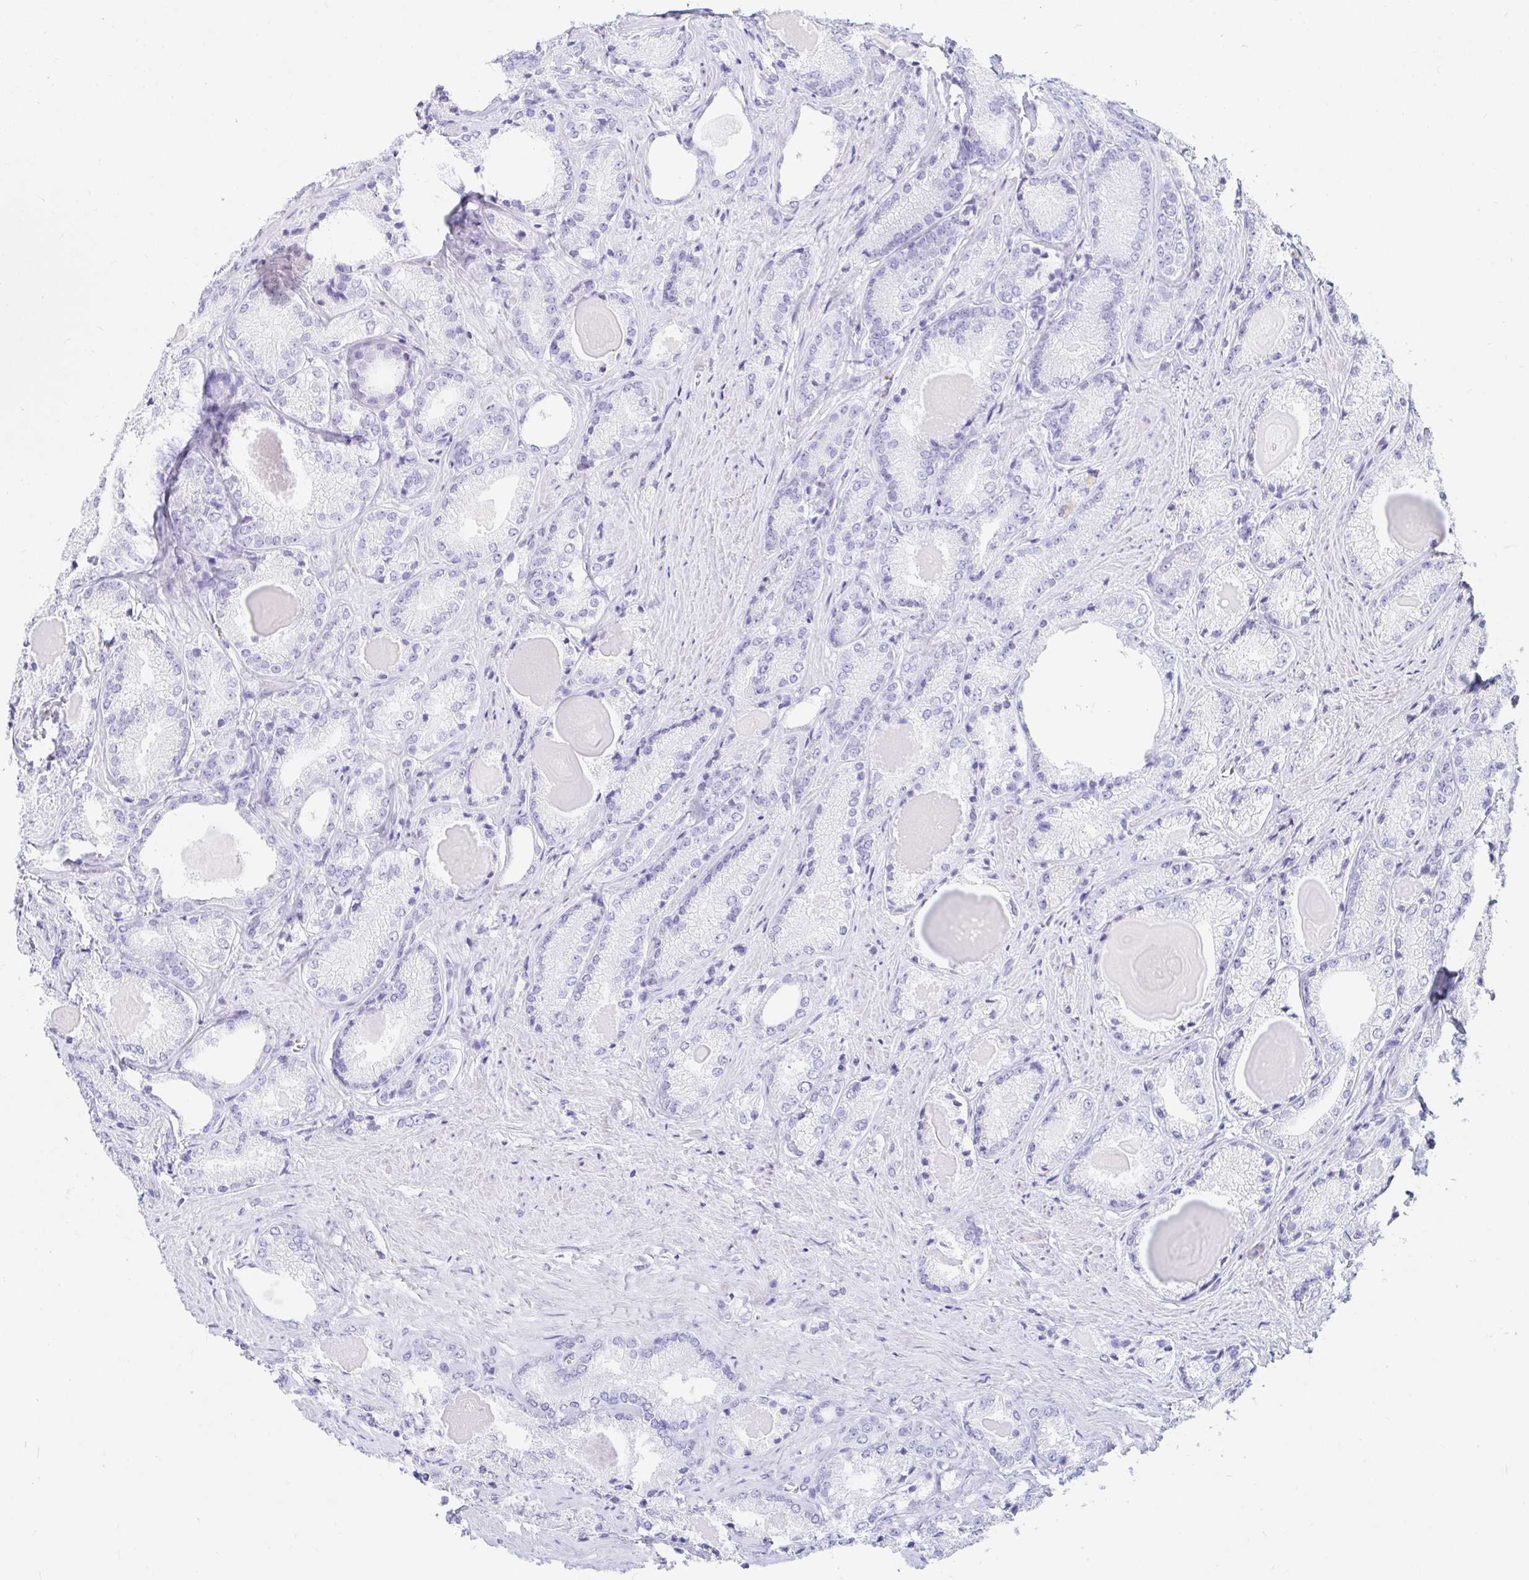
{"staining": {"intensity": "negative", "quantity": "none", "location": "none"}, "tissue": "prostate cancer", "cell_type": "Tumor cells", "image_type": "cancer", "snomed": [{"axis": "morphology", "description": "Adenocarcinoma, NOS"}, {"axis": "morphology", "description": "Adenocarcinoma, Low grade"}, {"axis": "topography", "description": "Prostate"}], "caption": "Immunohistochemical staining of low-grade adenocarcinoma (prostate) demonstrates no significant positivity in tumor cells. (DAB (3,3'-diaminobenzidine) immunohistochemistry (IHC) visualized using brightfield microscopy, high magnification).", "gene": "OR6T1", "patient": {"sex": "male", "age": 68}}